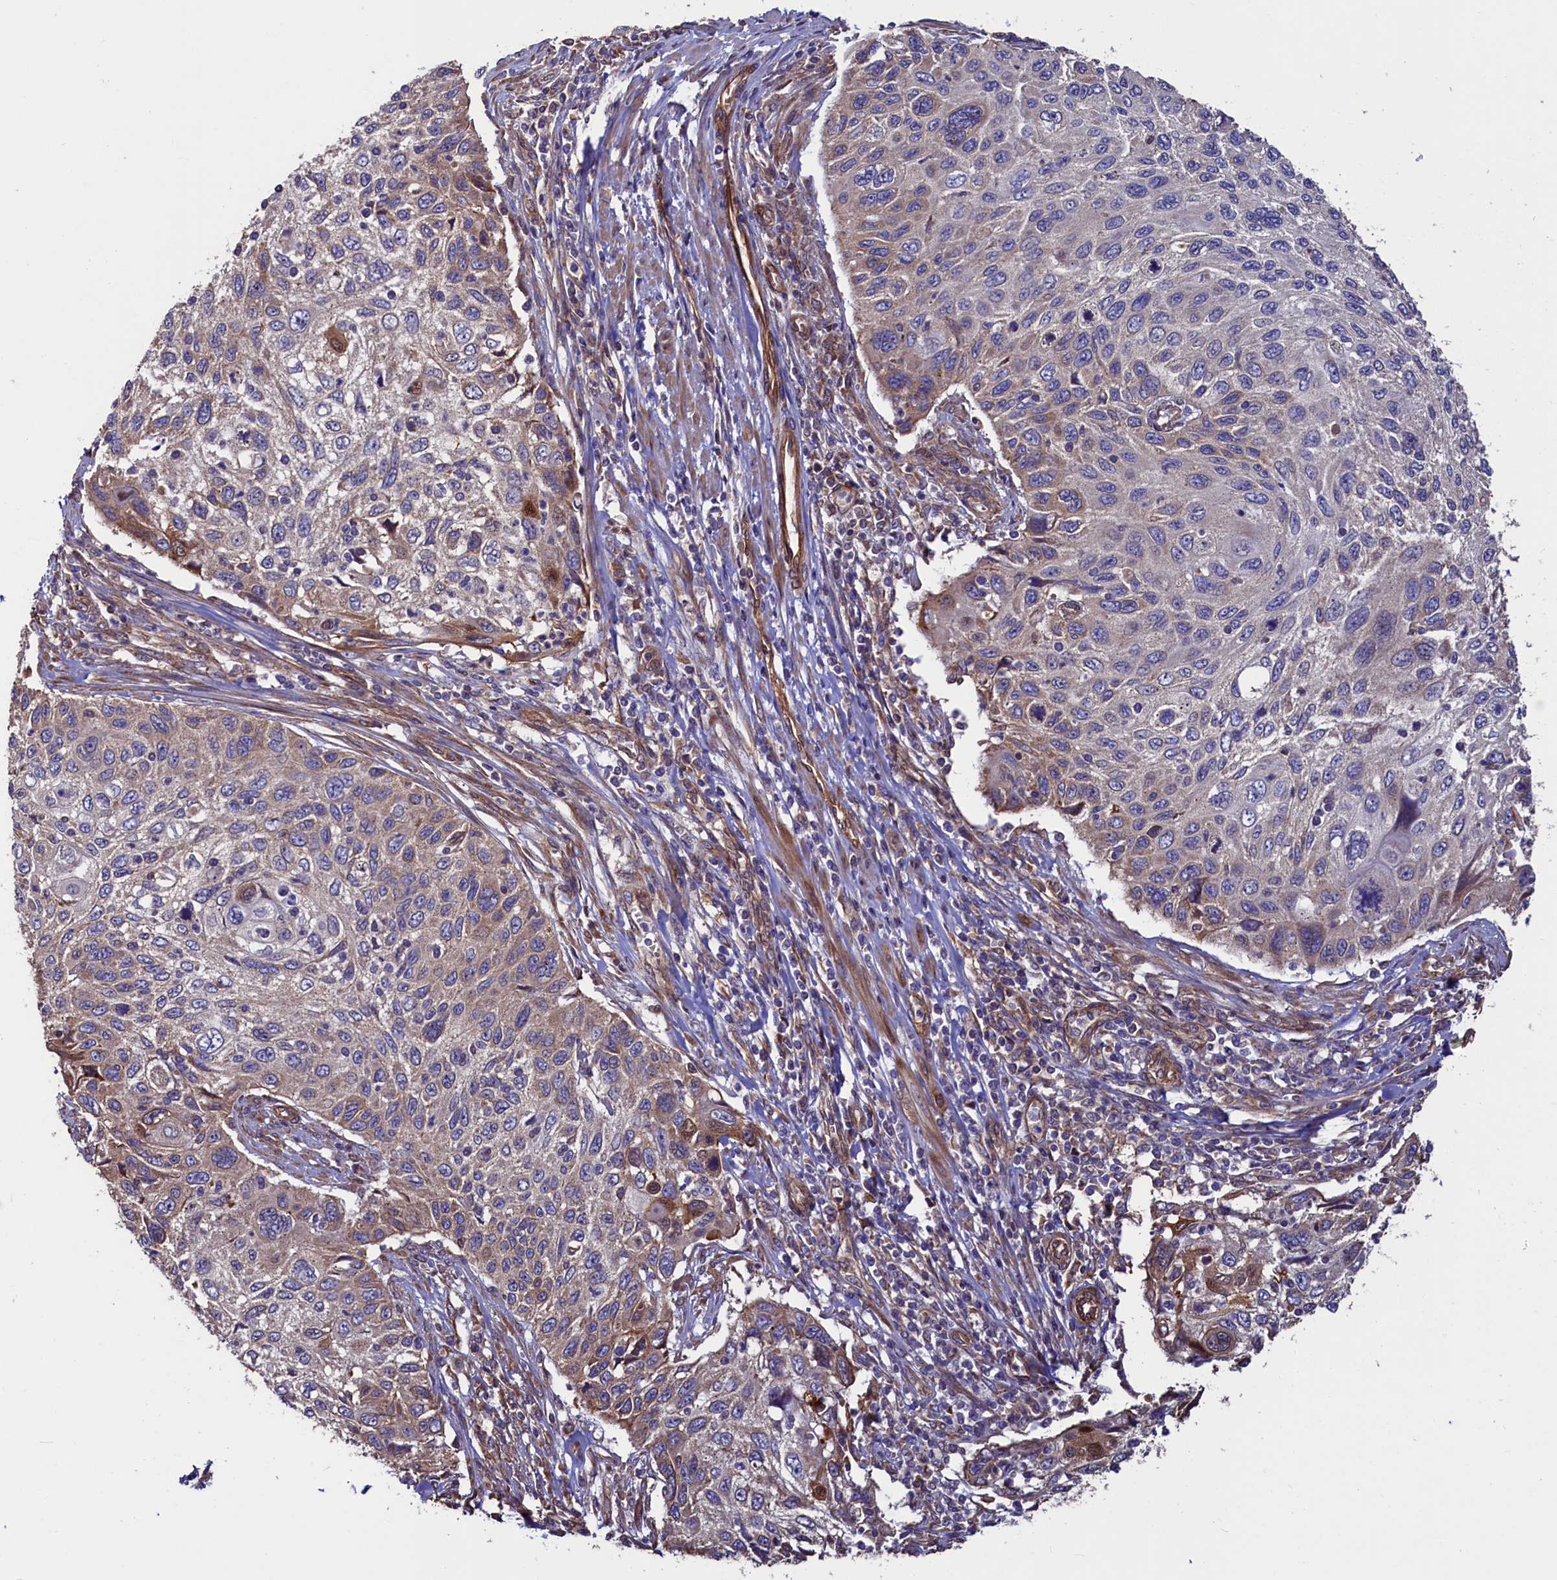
{"staining": {"intensity": "weak", "quantity": "<25%", "location": "cytoplasmic/membranous"}, "tissue": "cervical cancer", "cell_type": "Tumor cells", "image_type": "cancer", "snomed": [{"axis": "morphology", "description": "Squamous cell carcinoma, NOS"}, {"axis": "topography", "description": "Cervix"}], "caption": "An image of human cervical cancer is negative for staining in tumor cells.", "gene": "ATXN2L", "patient": {"sex": "female", "age": 70}}